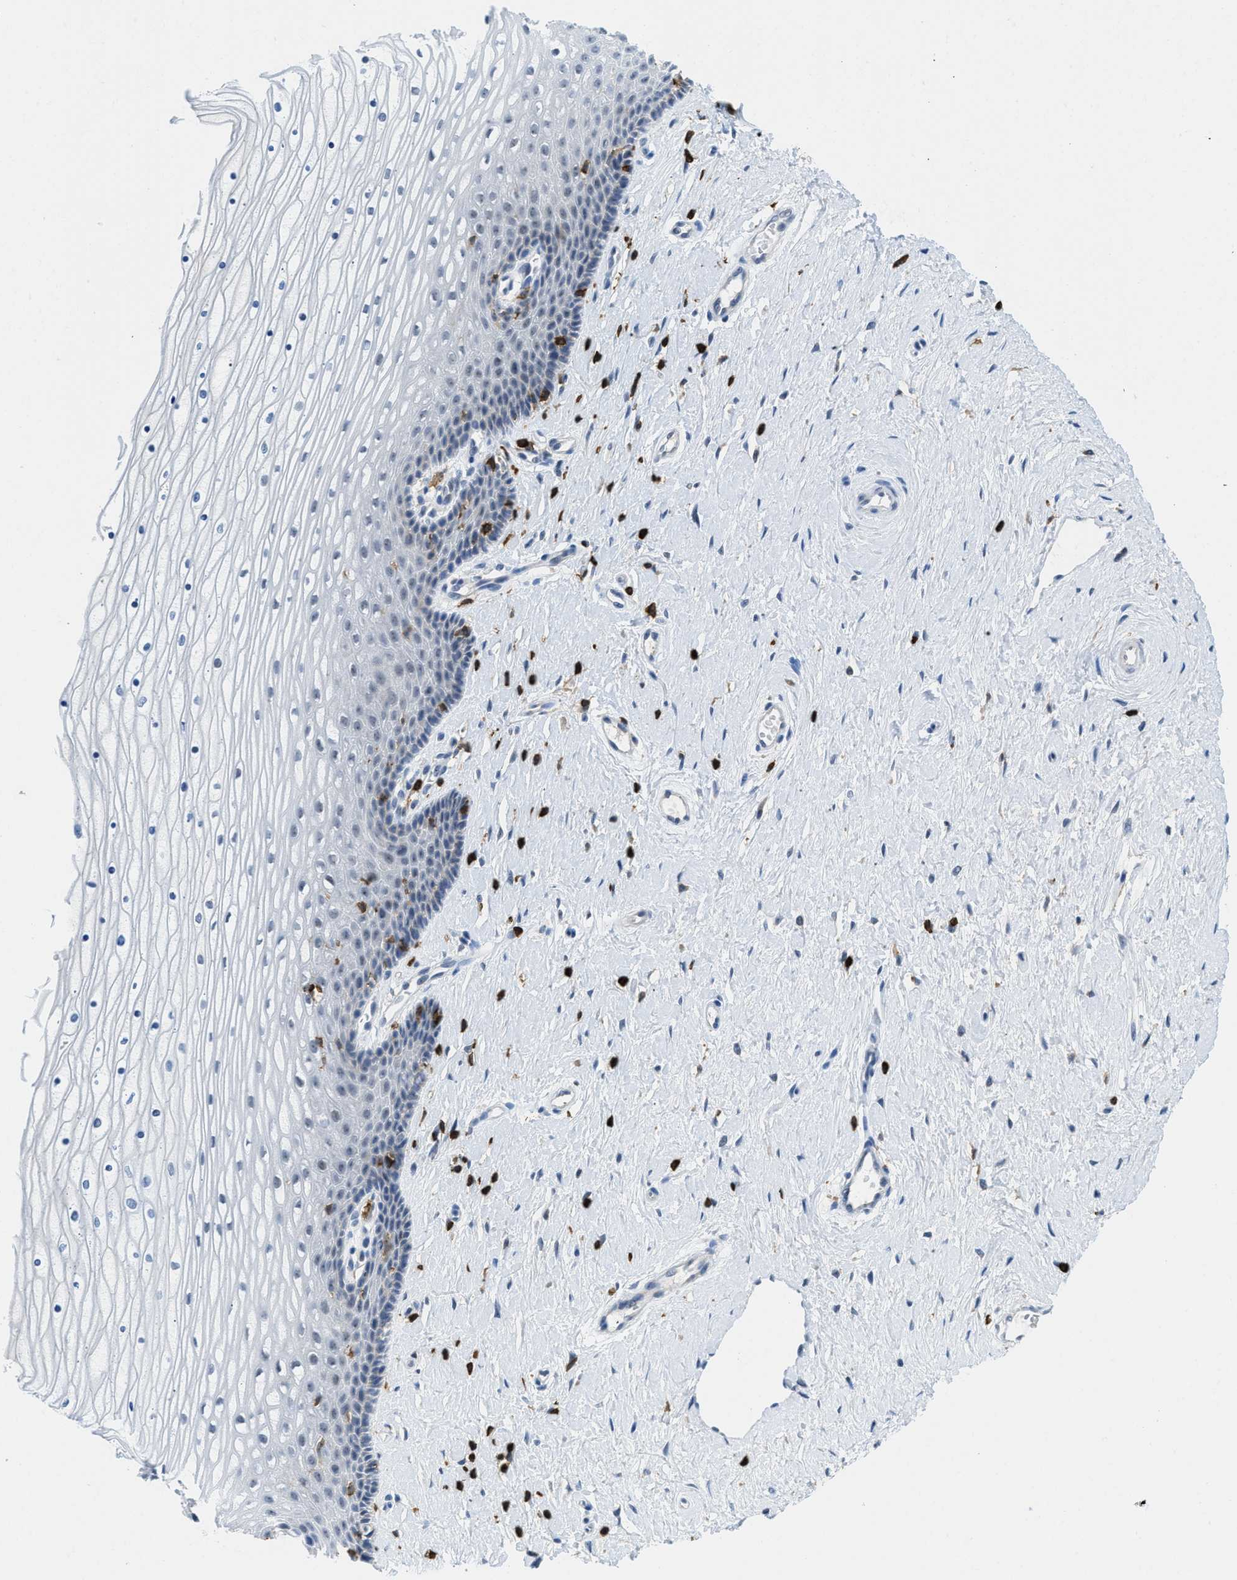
{"staining": {"intensity": "negative", "quantity": "none", "location": "none"}, "tissue": "cervix", "cell_type": "Squamous epithelial cells", "image_type": "normal", "snomed": [{"axis": "morphology", "description": "Normal tissue, NOS"}, {"axis": "topography", "description": "Cervix"}], "caption": "An IHC histopathology image of normal cervix is shown. There is no staining in squamous epithelial cells of cervix.", "gene": "FAM151A", "patient": {"sex": "female", "age": 39}}